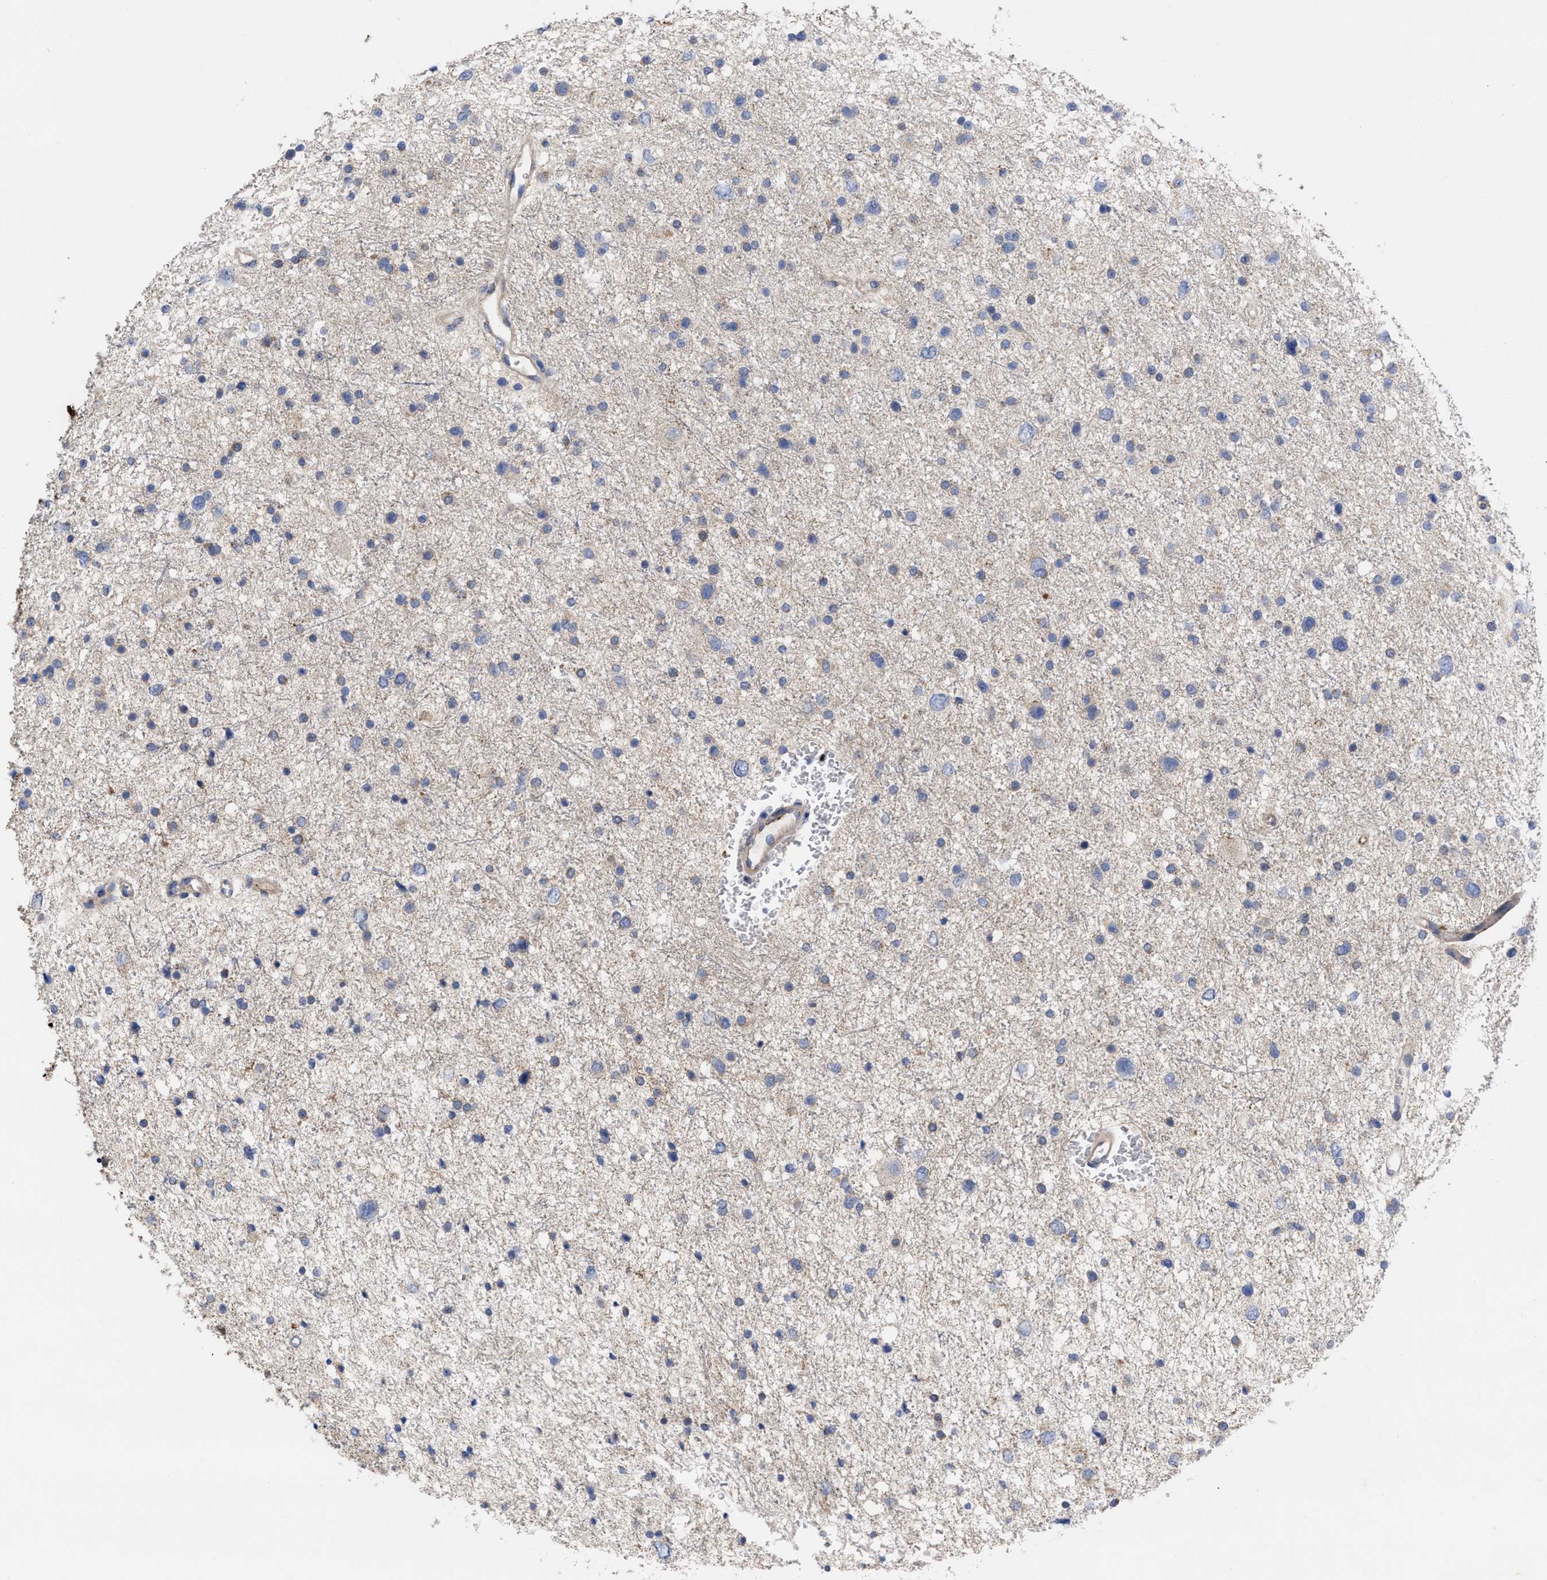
{"staining": {"intensity": "moderate", "quantity": "<25%", "location": "cytoplasmic/membranous"}, "tissue": "glioma", "cell_type": "Tumor cells", "image_type": "cancer", "snomed": [{"axis": "morphology", "description": "Glioma, malignant, Low grade"}, {"axis": "topography", "description": "Brain"}], "caption": "Approximately <25% of tumor cells in low-grade glioma (malignant) demonstrate moderate cytoplasmic/membranous protein staining as visualized by brown immunohistochemical staining.", "gene": "VIP", "patient": {"sex": "female", "age": 37}}